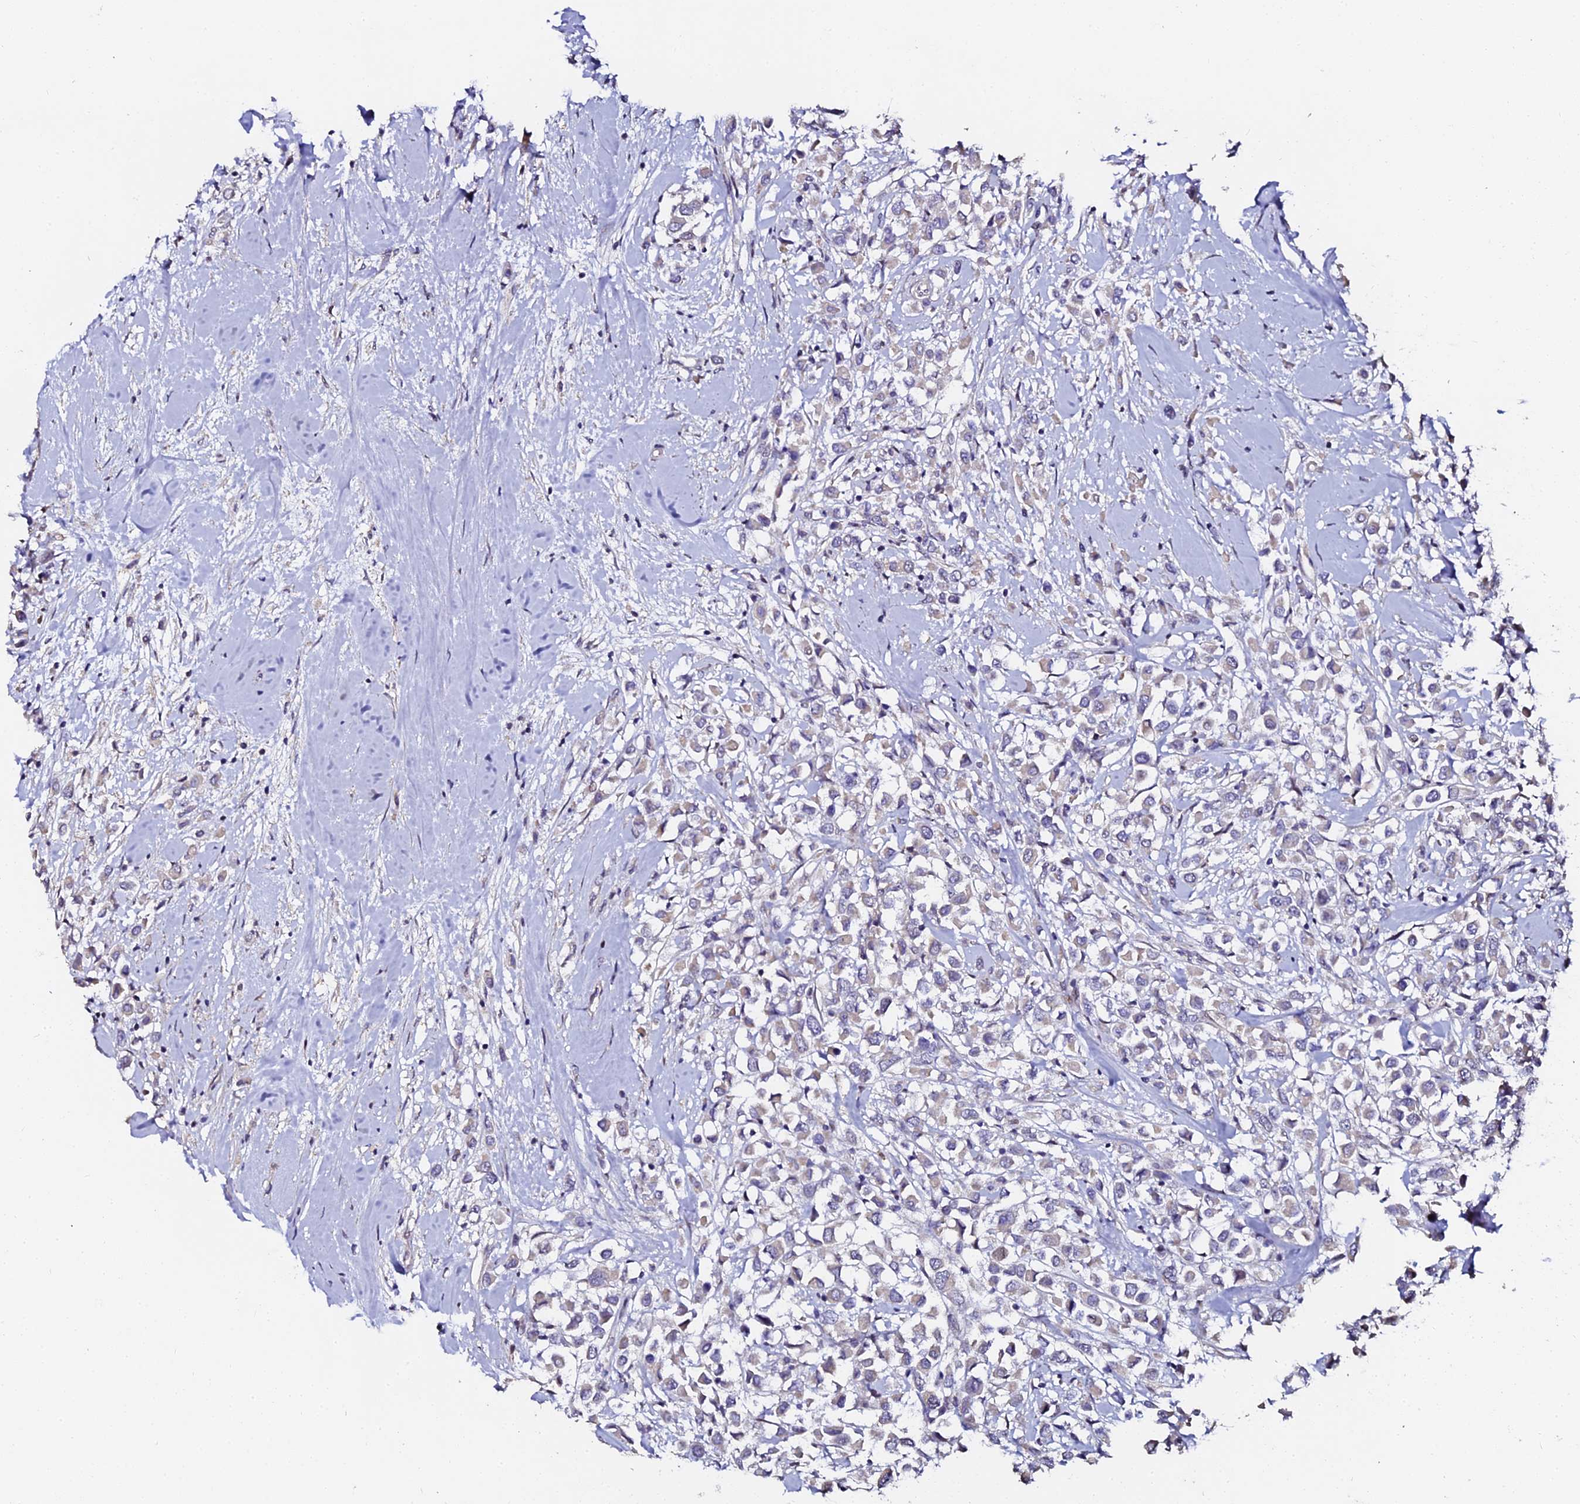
{"staining": {"intensity": "negative", "quantity": "none", "location": "none"}, "tissue": "breast cancer", "cell_type": "Tumor cells", "image_type": "cancer", "snomed": [{"axis": "morphology", "description": "Duct carcinoma"}, {"axis": "topography", "description": "Breast"}], "caption": "An immunohistochemistry (IHC) micrograph of breast cancer (infiltrating ductal carcinoma) is shown. There is no staining in tumor cells of breast cancer (infiltrating ductal carcinoma). Nuclei are stained in blue.", "gene": "GPN3", "patient": {"sex": "female", "age": 87}}